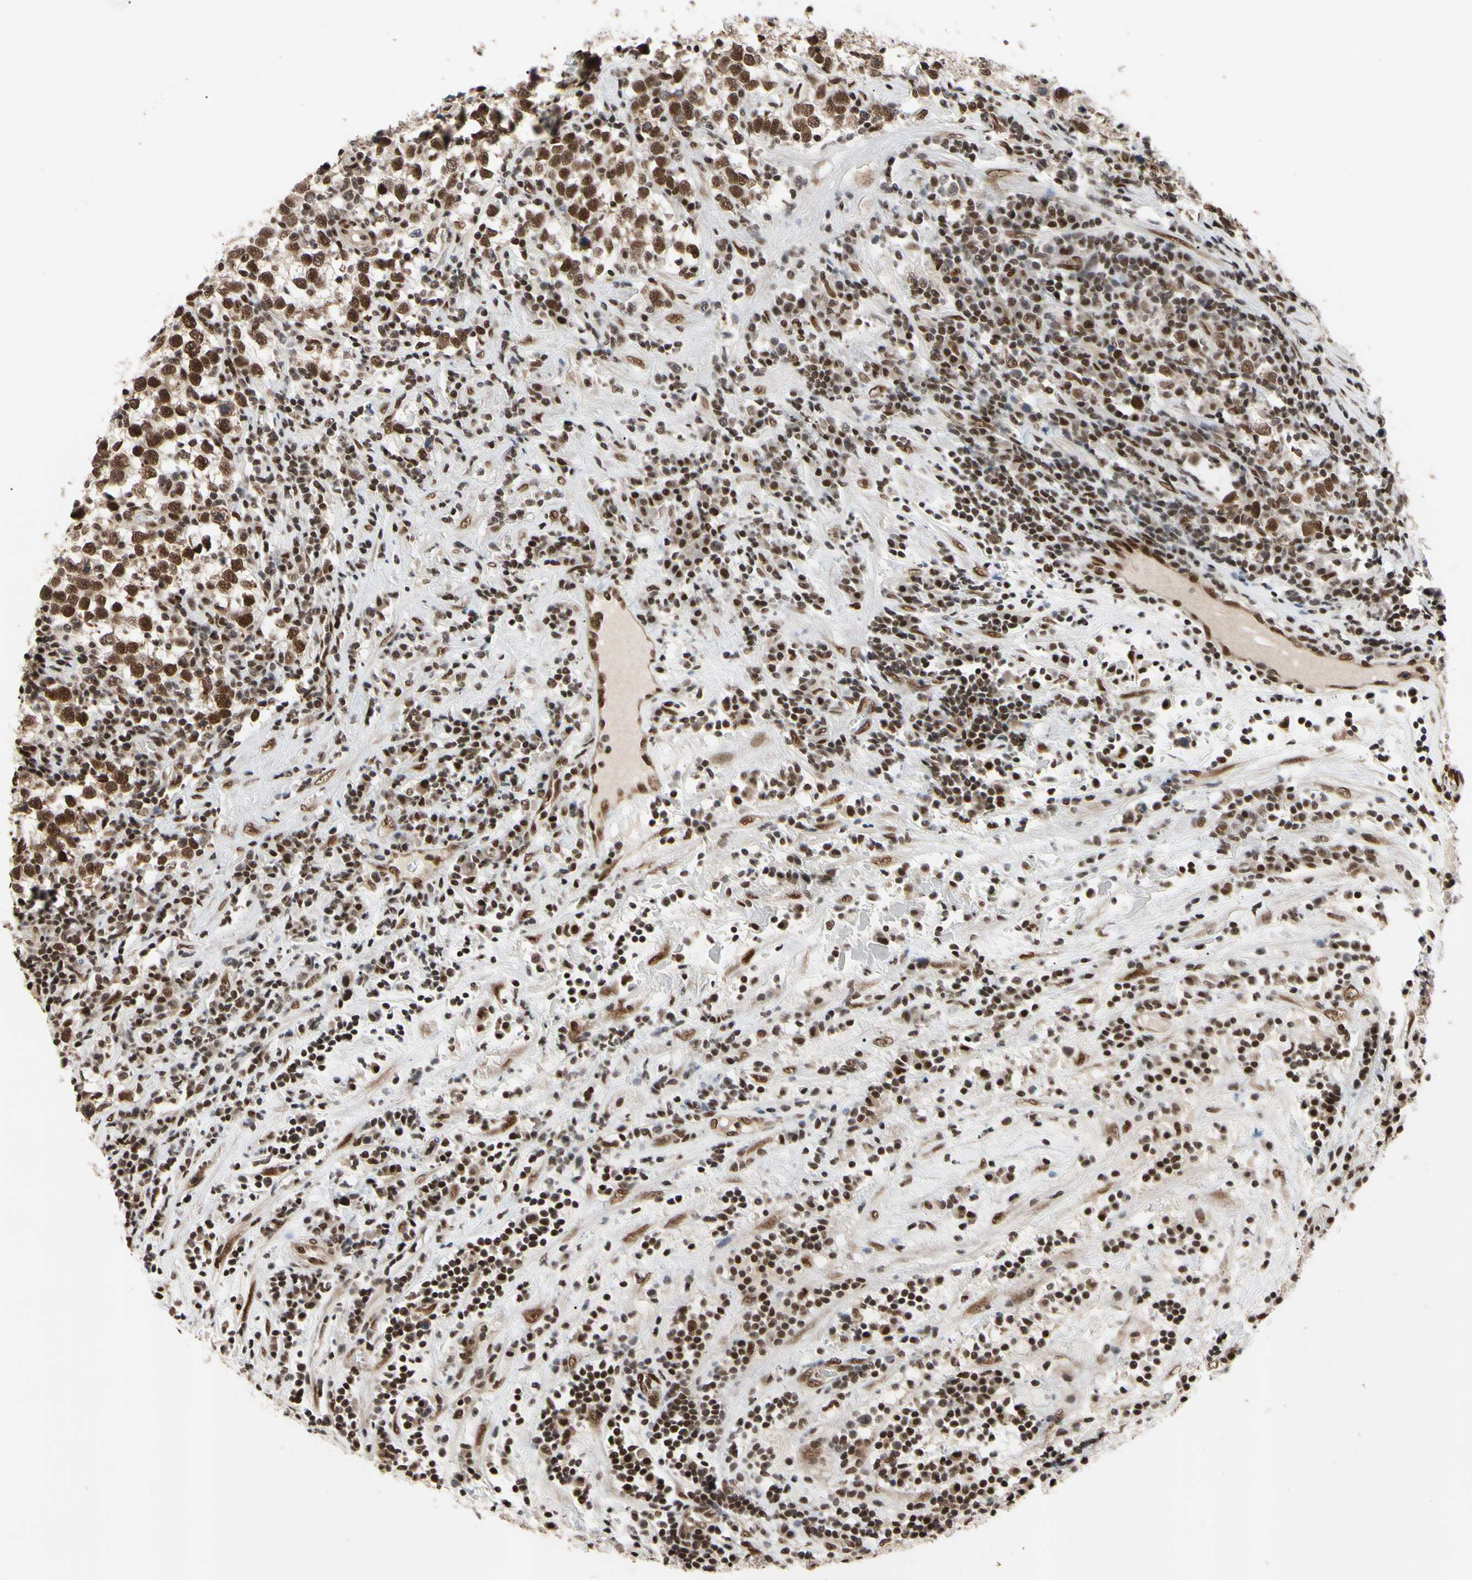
{"staining": {"intensity": "strong", "quantity": ">75%", "location": "nuclear"}, "tissue": "testis cancer", "cell_type": "Tumor cells", "image_type": "cancer", "snomed": [{"axis": "morphology", "description": "Seminoma, NOS"}, {"axis": "topography", "description": "Testis"}], "caption": "Immunohistochemistry staining of seminoma (testis), which shows high levels of strong nuclear staining in about >75% of tumor cells indicating strong nuclear protein positivity. The staining was performed using DAB (brown) for protein detection and nuclei were counterstained in hematoxylin (blue).", "gene": "FAM98B", "patient": {"sex": "male", "age": 43}}